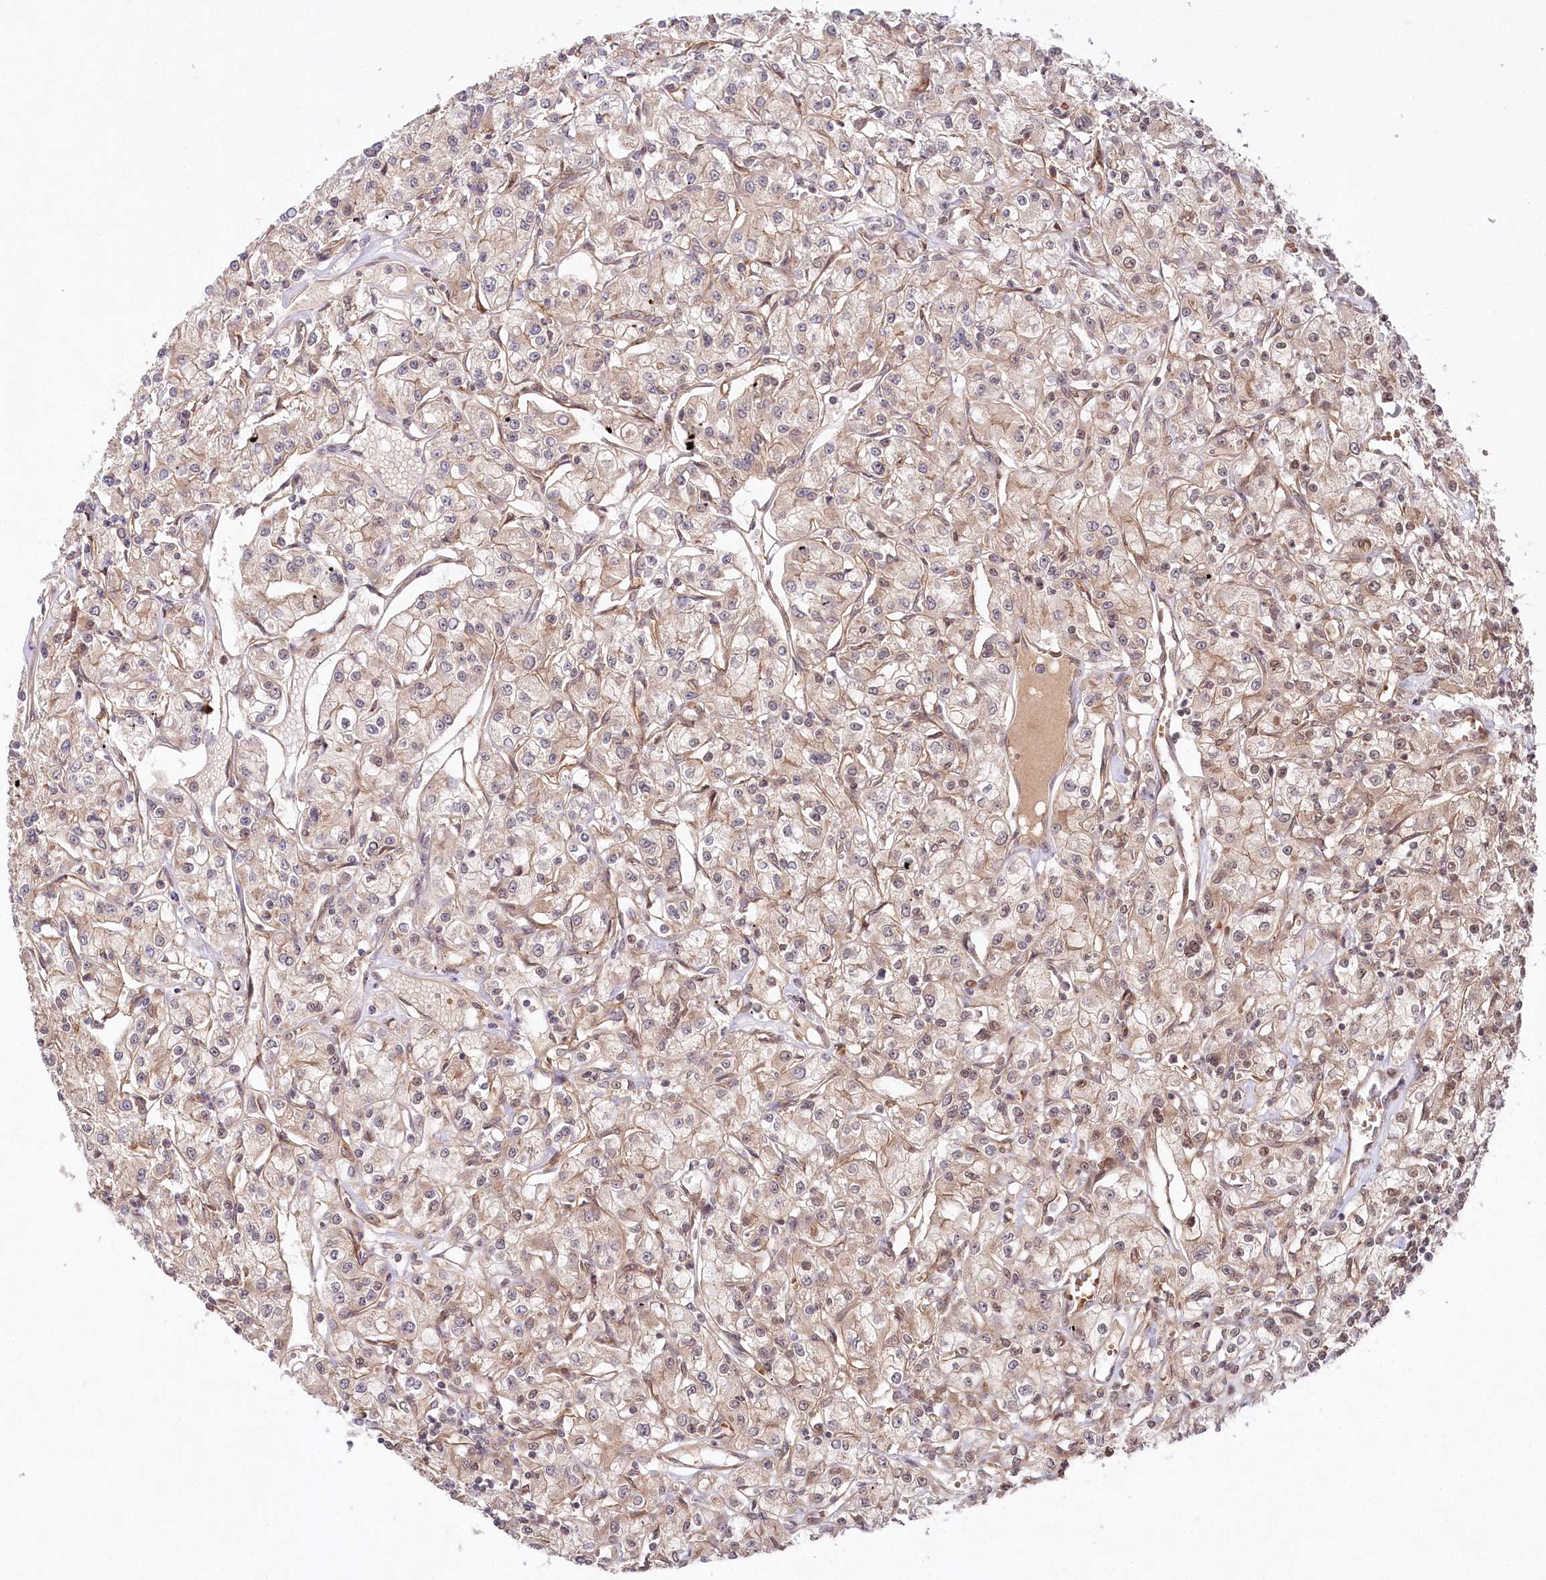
{"staining": {"intensity": "weak", "quantity": "25%-75%", "location": "cytoplasmic/membranous"}, "tissue": "renal cancer", "cell_type": "Tumor cells", "image_type": "cancer", "snomed": [{"axis": "morphology", "description": "Adenocarcinoma, NOS"}, {"axis": "topography", "description": "Kidney"}], "caption": "Brown immunohistochemical staining in human renal adenocarcinoma demonstrates weak cytoplasmic/membranous staining in about 25%-75% of tumor cells. (DAB IHC, brown staining for protein, blue staining for nuclei).", "gene": "CCDC65", "patient": {"sex": "female", "age": 59}}